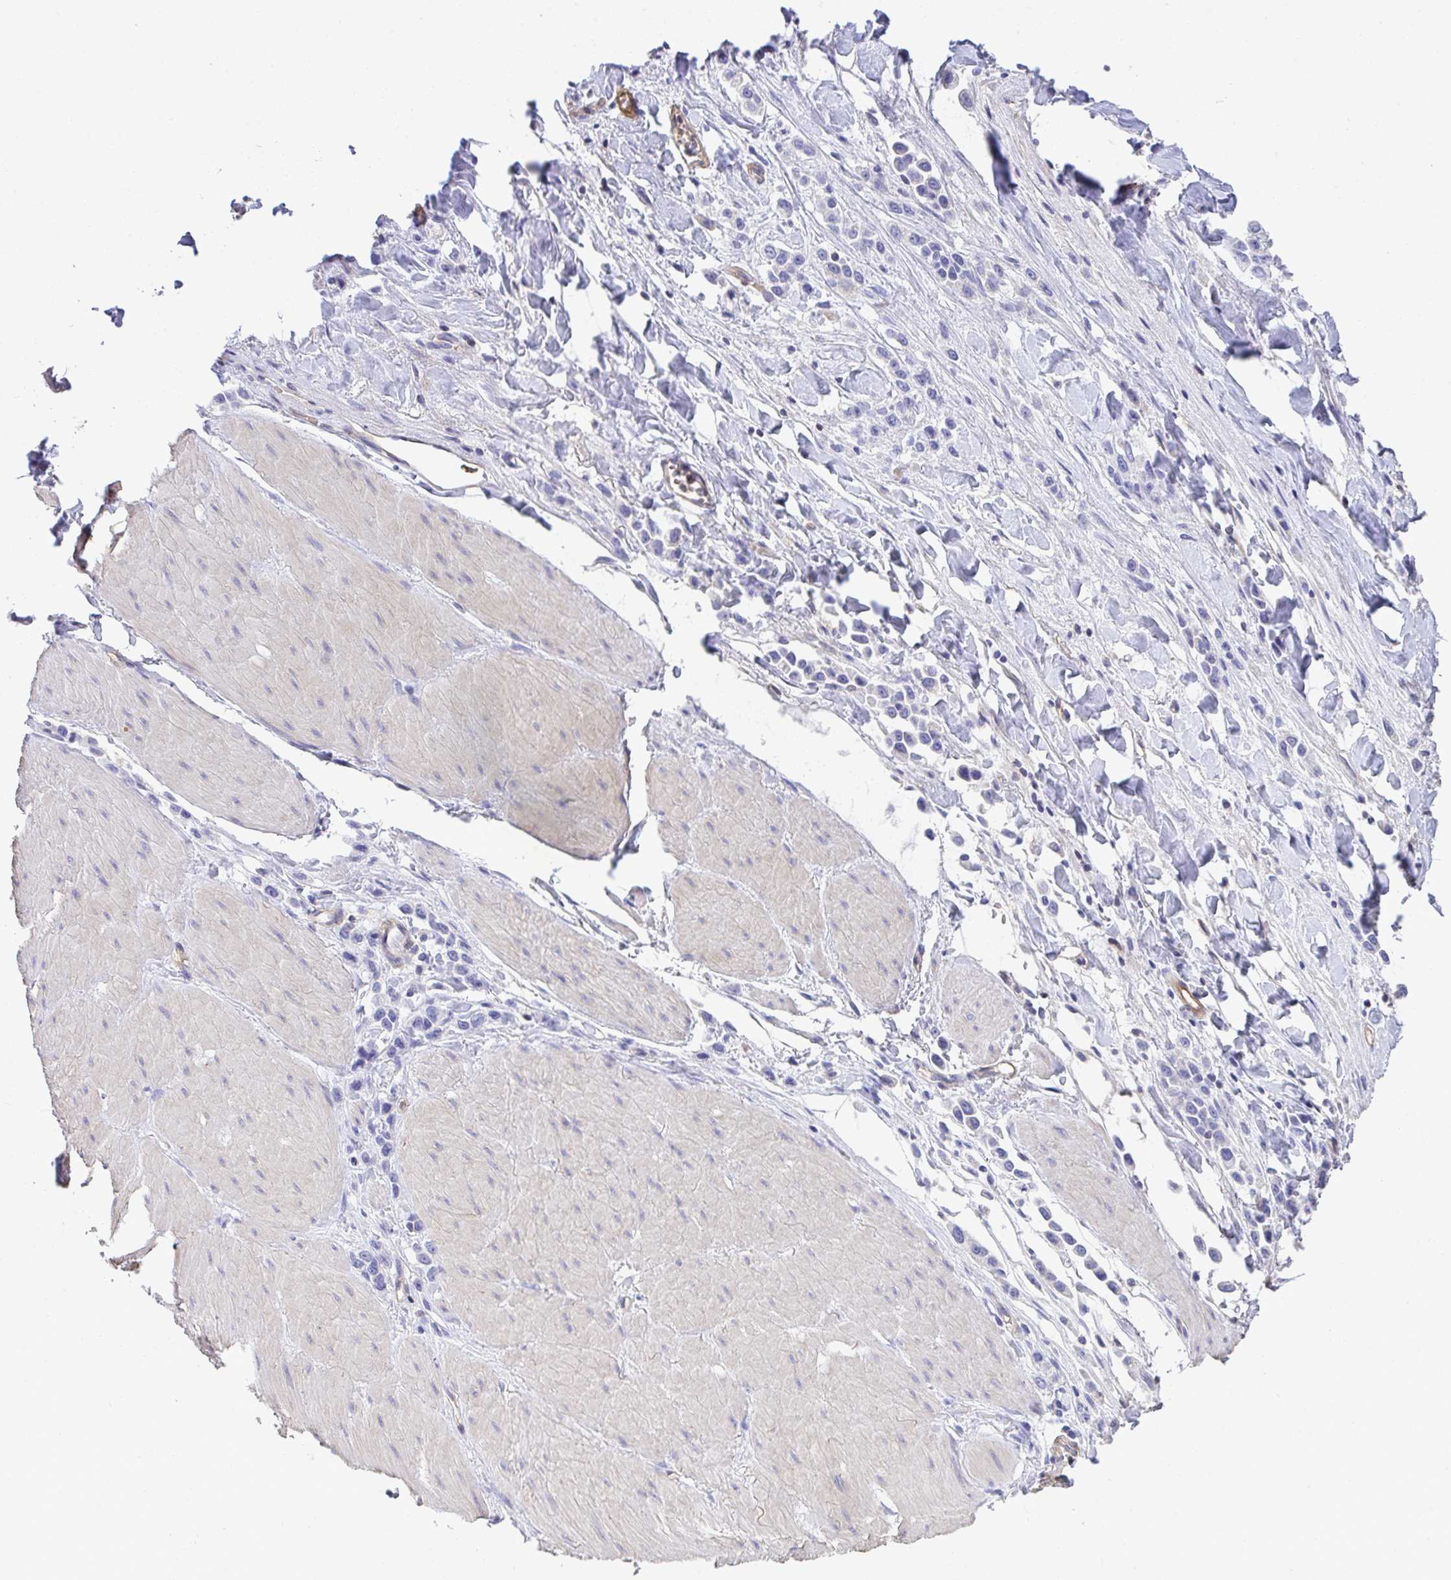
{"staining": {"intensity": "negative", "quantity": "none", "location": "none"}, "tissue": "stomach cancer", "cell_type": "Tumor cells", "image_type": "cancer", "snomed": [{"axis": "morphology", "description": "Adenocarcinoma, NOS"}, {"axis": "topography", "description": "Stomach"}], "caption": "Protein analysis of stomach cancer displays no significant positivity in tumor cells.", "gene": "TNFAIP8", "patient": {"sex": "male", "age": 47}}